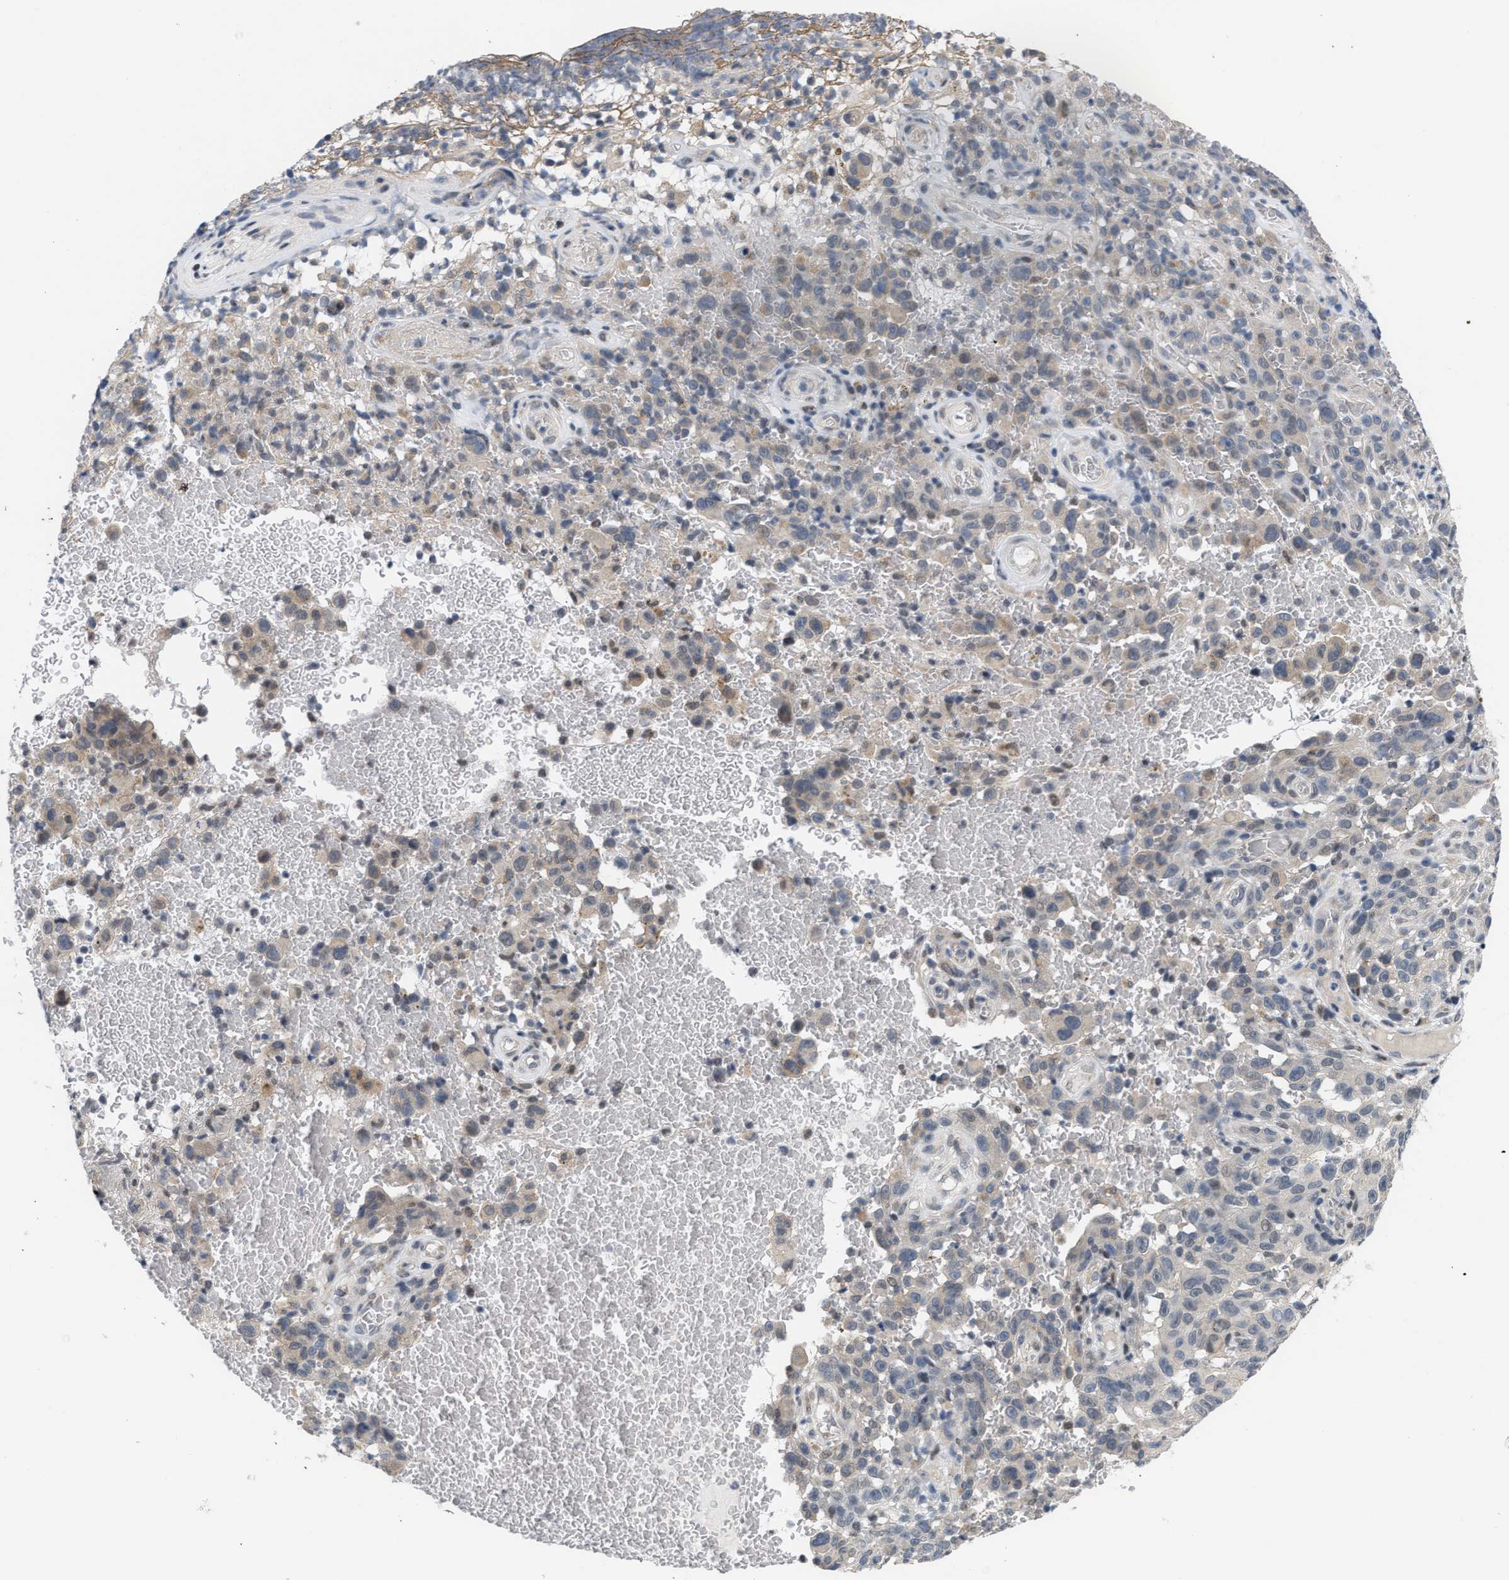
{"staining": {"intensity": "weak", "quantity": "<25%", "location": "cytoplasmic/membranous"}, "tissue": "melanoma", "cell_type": "Tumor cells", "image_type": "cancer", "snomed": [{"axis": "morphology", "description": "Malignant melanoma, NOS"}, {"axis": "topography", "description": "Skin"}], "caption": "A micrograph of melanoma stained for a protein shows no brown staining in tumor cells.", "gene": "TXNRD3", "patient": {"sex": "female", "age": 82}}